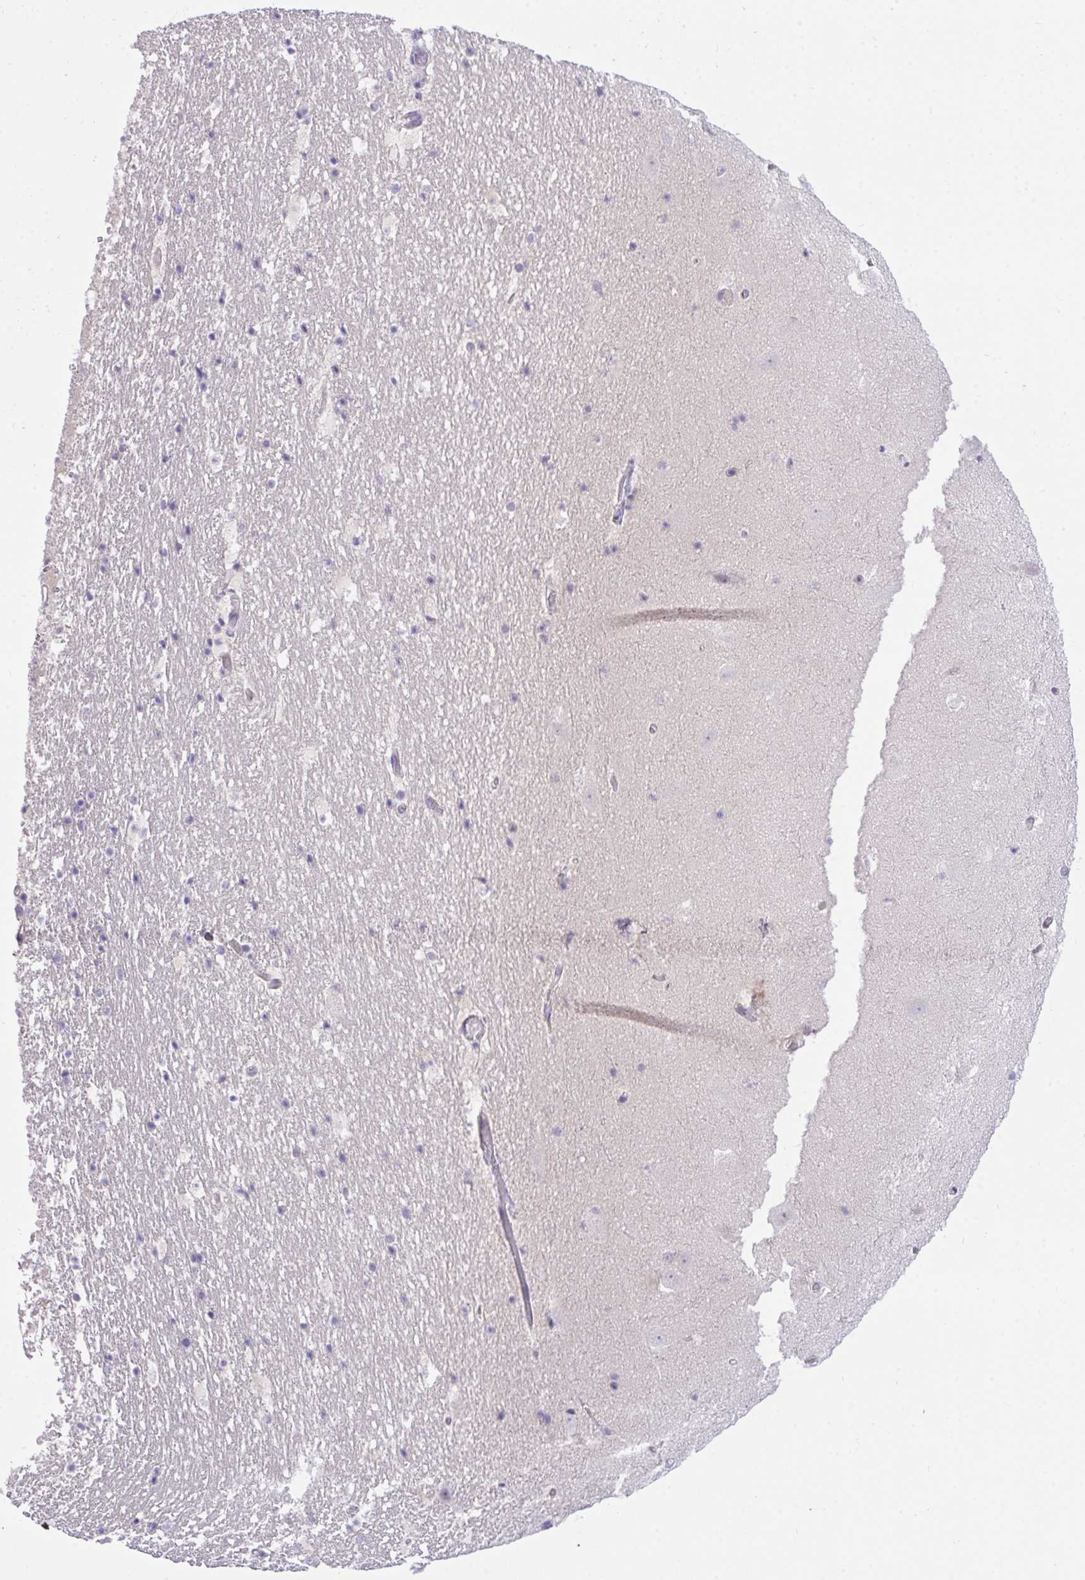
{"staining": {"intensity": "negative", "quantity": "none", "location": "none"}, "tissue": "hippocampus", "cell_type": "Glial cells", "image_type": "normal", "snomed": [{"axis": "morphology", "description": "Normal tissue, NOS"}, {"axis": "topography", "description": "Hippocampus"}], "caption": "This is a photomicrograph of immunohistochemistry (IHC) staining of benign hippocampus, which shows no positivity in glial cells.", "gene": "HOXD12", "patient": {"sex": "female", "age": 42}}